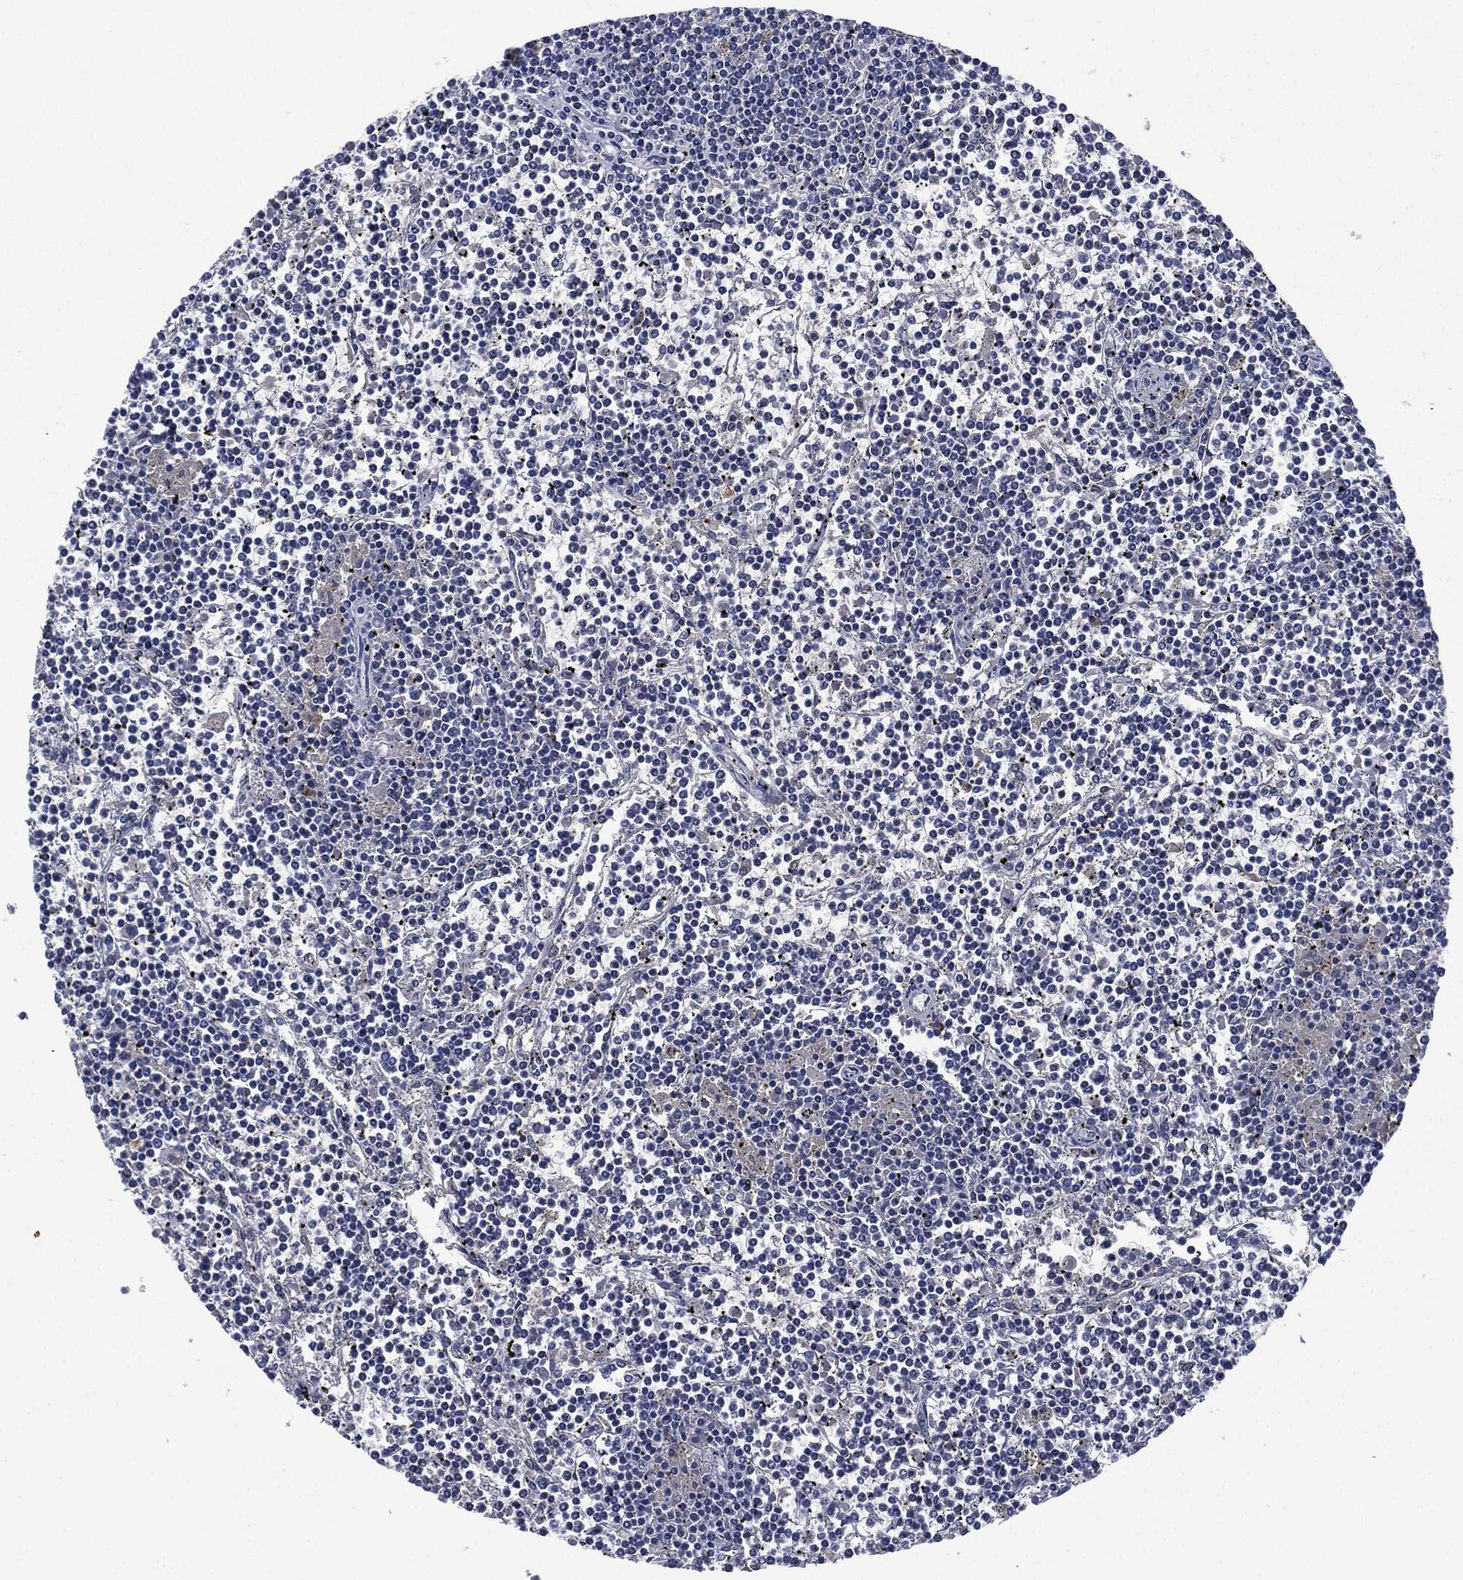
{"staining": {"intensity": "negative", "quantity": "none", "location": "none"}, "tissue": "lymphoma", "cell_type": "Tumor cells", "image_type": "cancer", "snomed": [{"axis": "morphology", "description": "Malignant lymphoma, non-Hodgkin's type, Low grade"}, {"axis": "topography", "description": "Spleen"}], "caption": "High magnification brightfield microscopy of lymphoma stained with DAB (3,3'-diaminobenzidine) (brown) and counterstained with hematoxylin (blue): tumor cells show no significant positivity.", "gene": "SIGLEC7", "patient": {"sex": "female", "age": 19}}